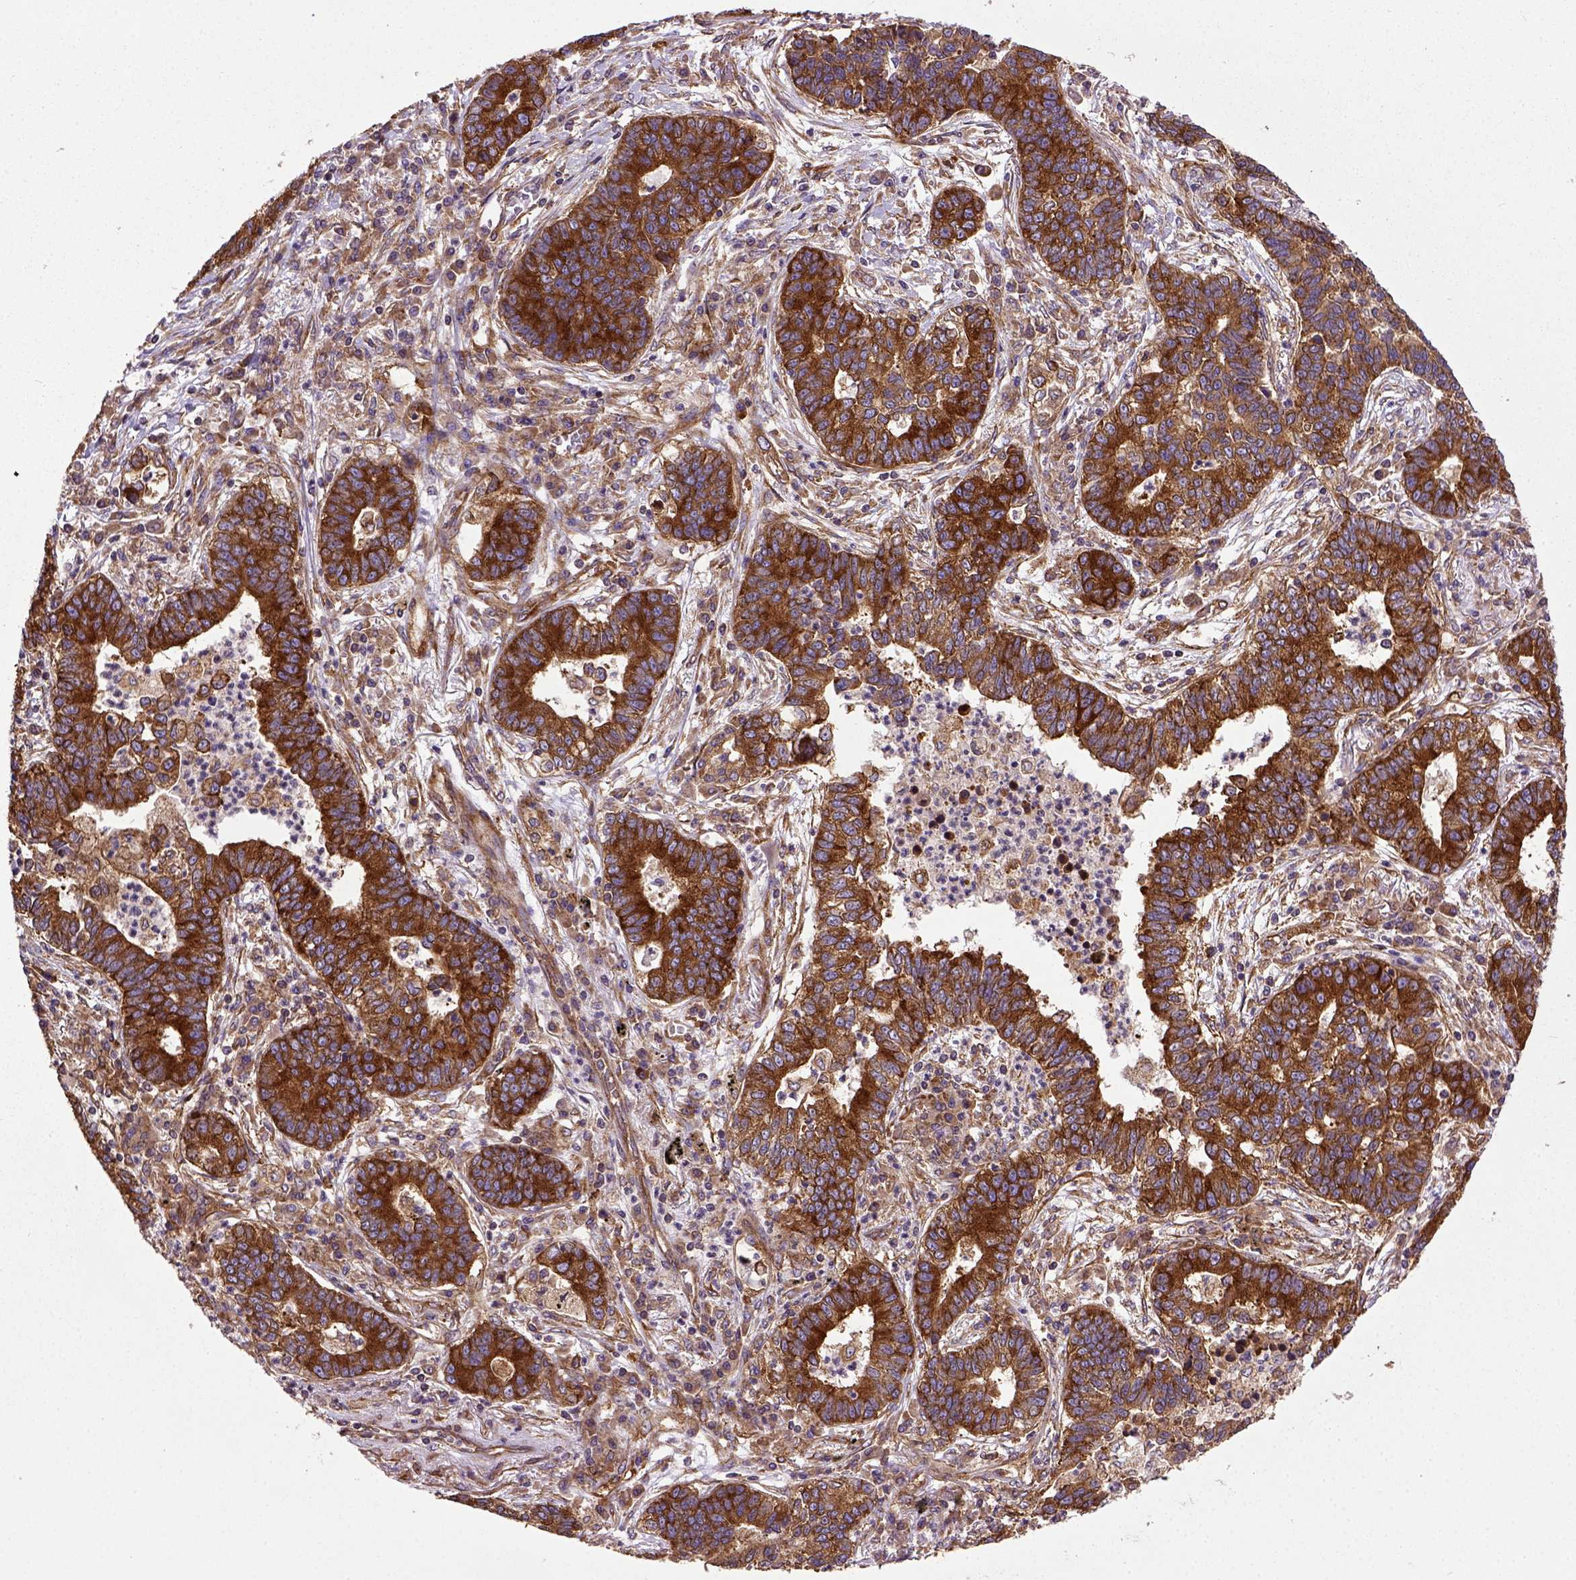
{"staining": {"intensity": "strong", "quantity": ">75%", "location": "cytoplasmic/membranous"}, "tissue": "lung cancer", "cell_type": "Tumor cells", "image_type": "cancer", "snomed": [{"axis": "morphology", "description": "Adenocarcinoma, NOS"}, {"axis": "topography", "description": "Lung"}], "caption": "A photomicrograph showing strong cytoplasmic/membranous expression in about >75% of tumor cells in adenocarcinoma (lung), as visualized by brown immunohistochemical staining.", "gene": "CAPRIN1", "patient": {"sex": "female", "age": 57}}